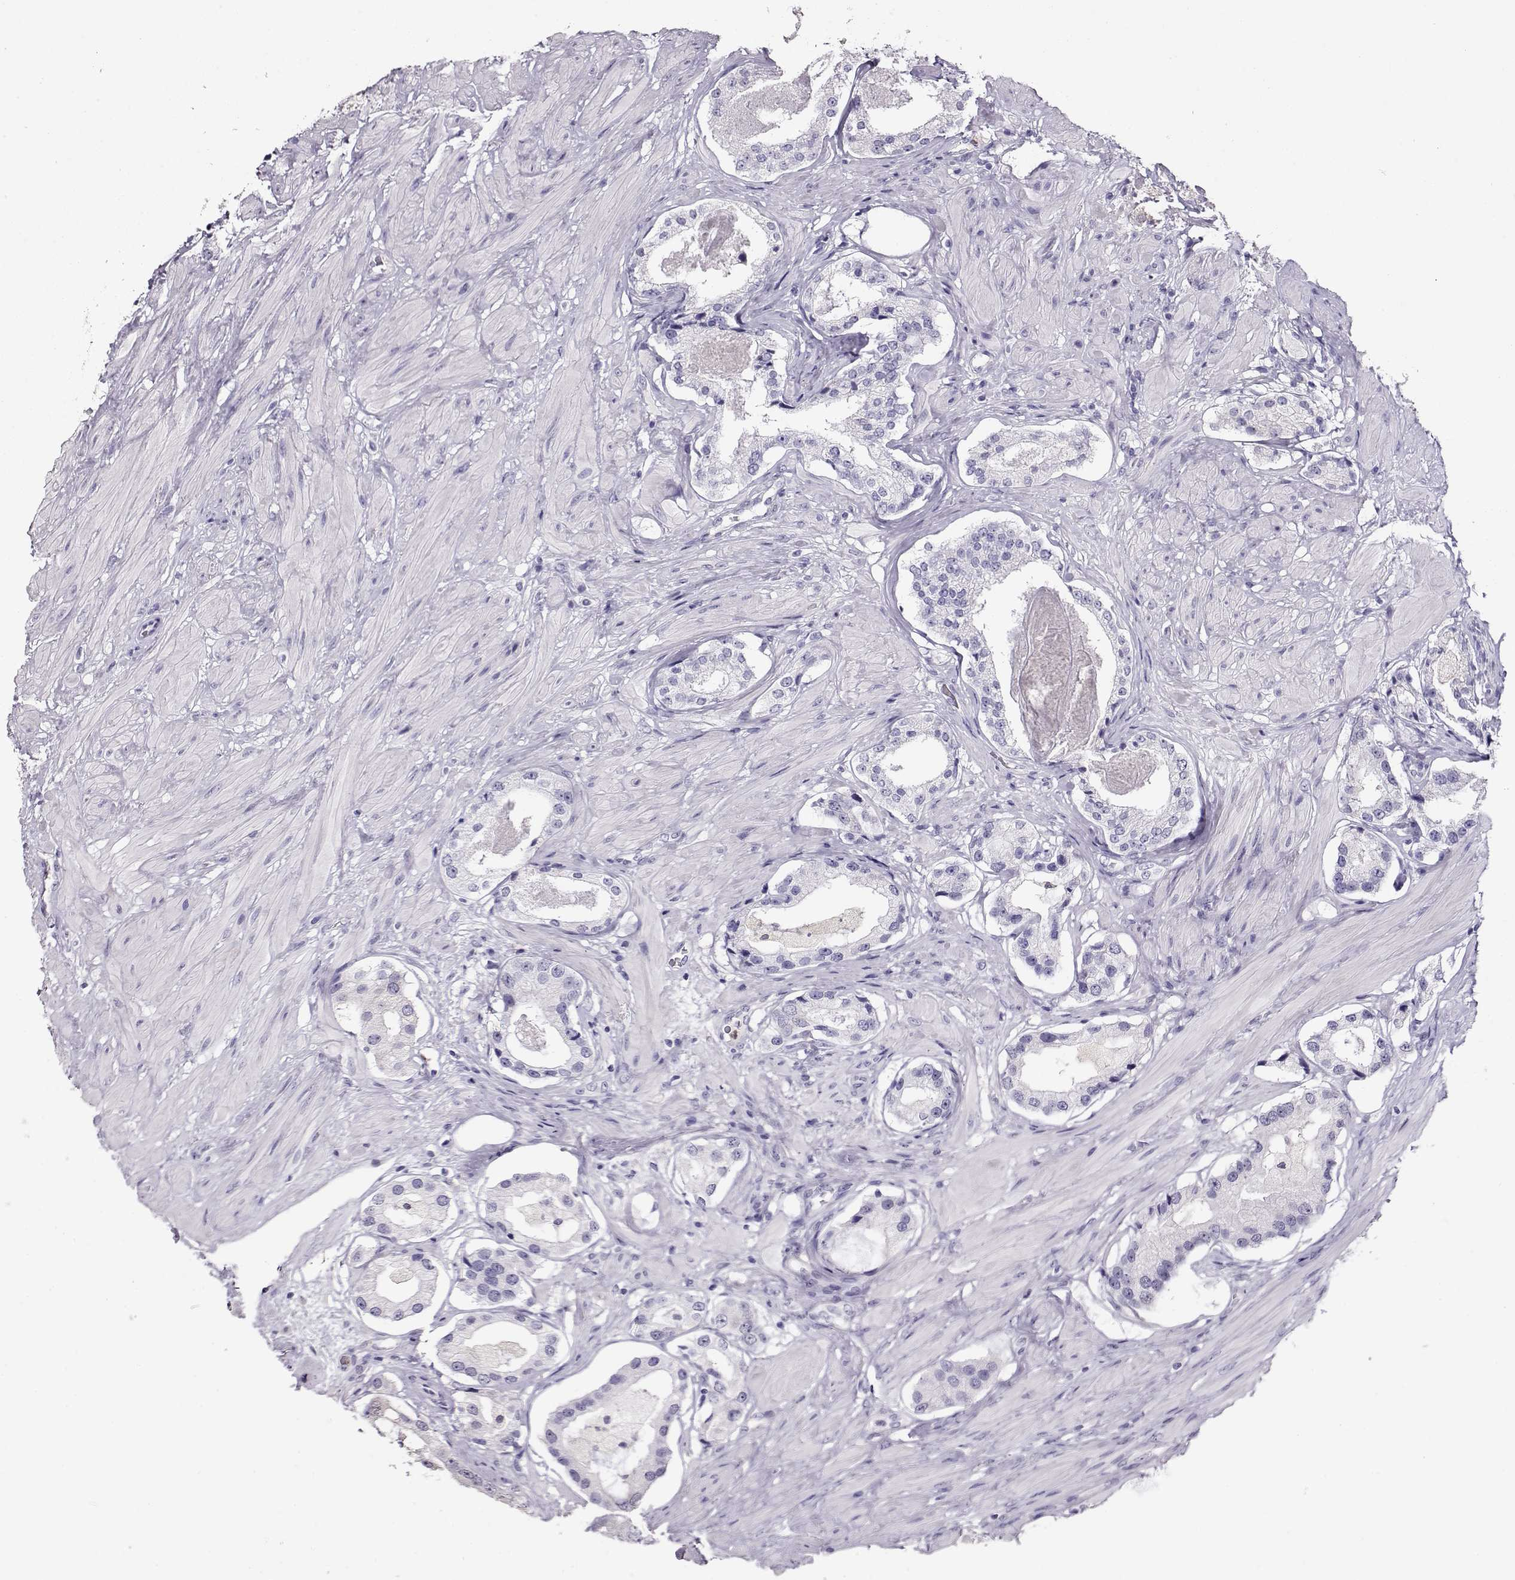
{"staining": {"intensity": "negative", "quantity": "none", "location": "none"}, "tissue": "prostate cancer", "cell_type": "Tumor cells", "image_type": "cancer", "snomed": [{"axis": "morphology", "description": "Adenocarcinoma, Low grade"}, {"axis": "topography", "description": "Prostate"}], "caption": "This is an IHC histopathology image of prostate cancer. There is no expression in tumor cells.", "gene": "CCR8", "patient": {"sex": "male", "age": 60}}